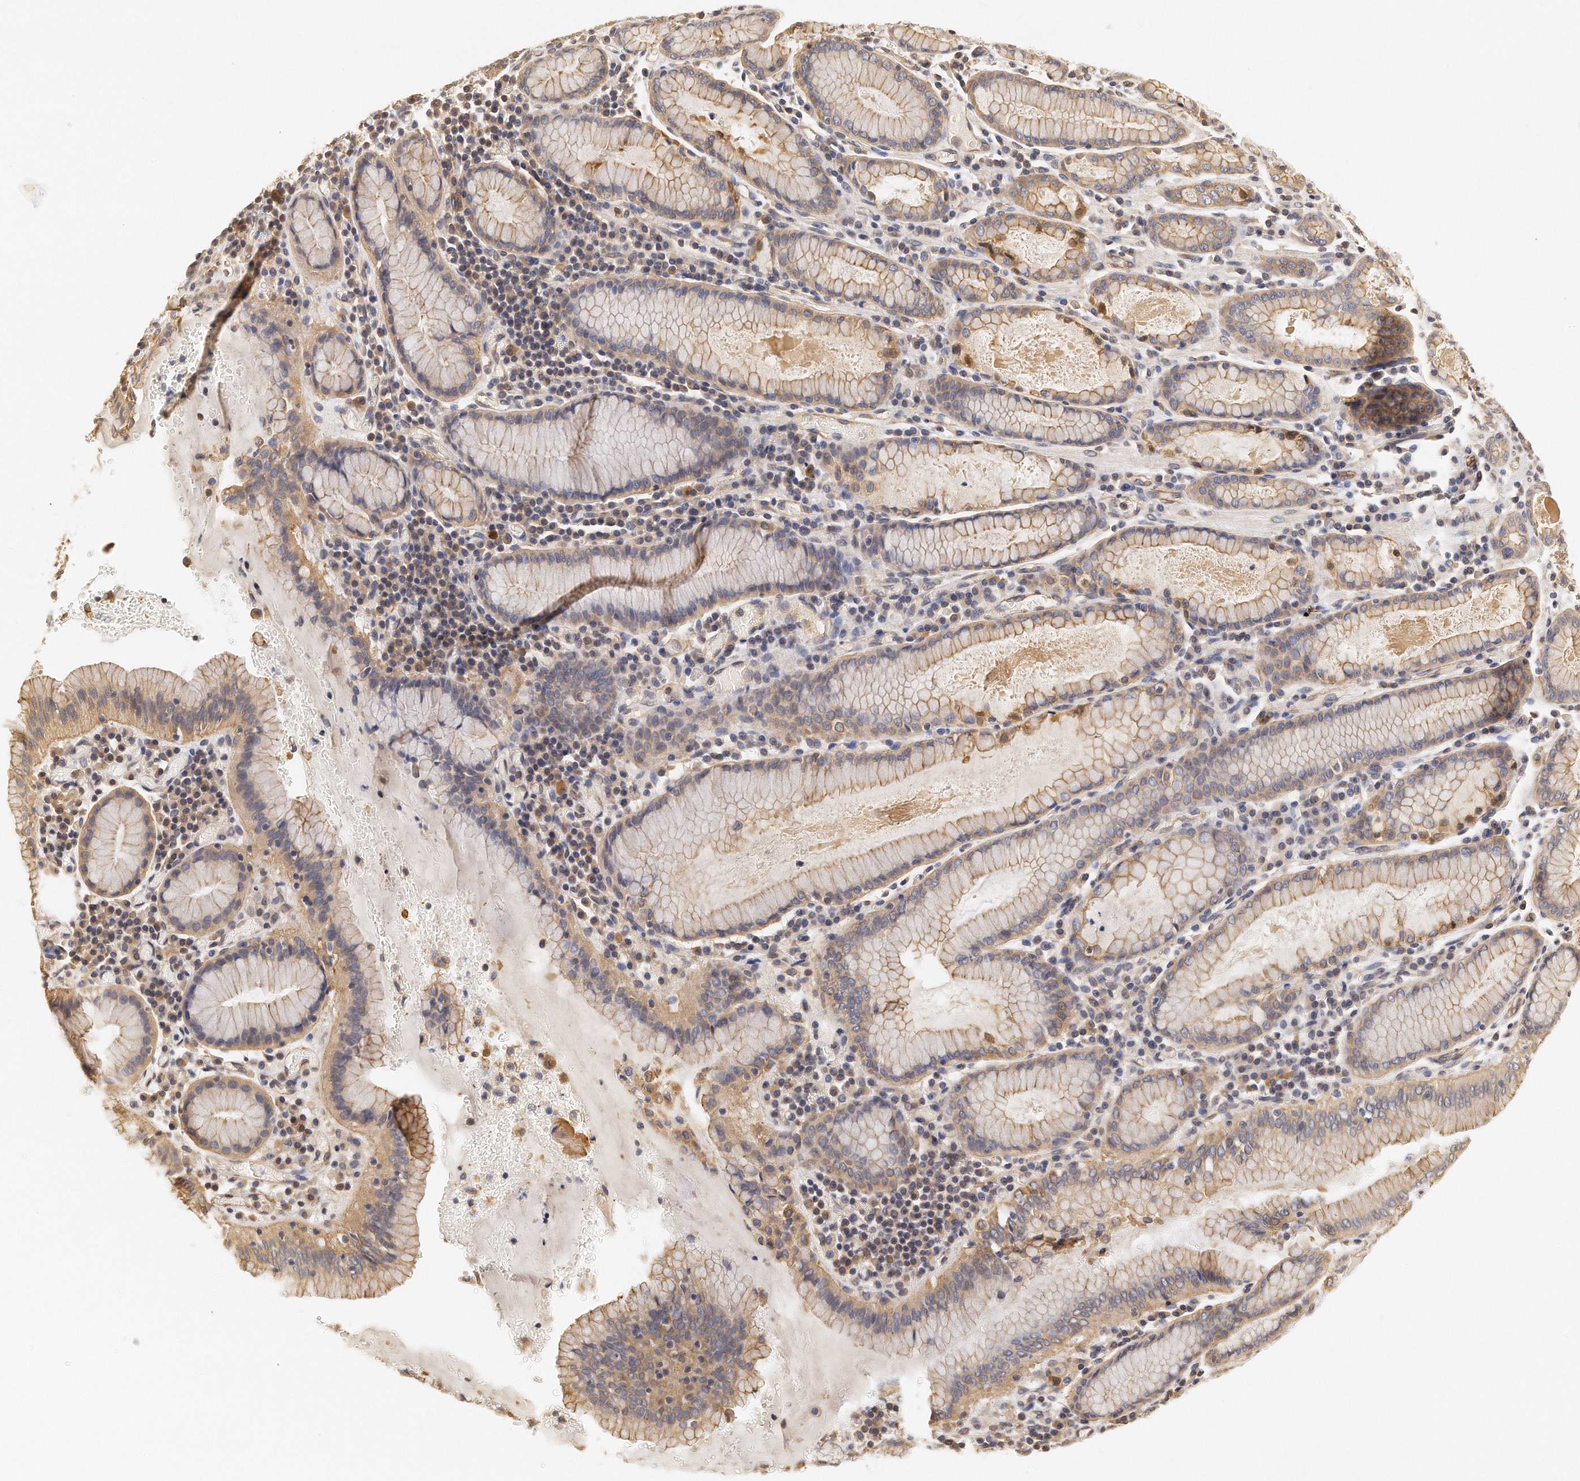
{"staining": {"intensity": "moderate", "quantity": "25%-75%", "location": "cytoplasmic/membranous"}, "tissue": "stomach cancer", "cell_type": "Tumor cells", "image_type": "cancer", "snomed": [{"axis": "morphology", "description": "Adenocarcinoma, NOS"}, {"axis": "topography", "description": "Stomach, lower"}], "caption": "Immunohistochemical staining of adenocarcinoma (stomach) demonstrates medium levels of moderate cytoplasmic/membranous staining in approximately 25%-75% of tumor cells.", "gene": "CHST7", "patient": {"sex": "male", "age": 88}}